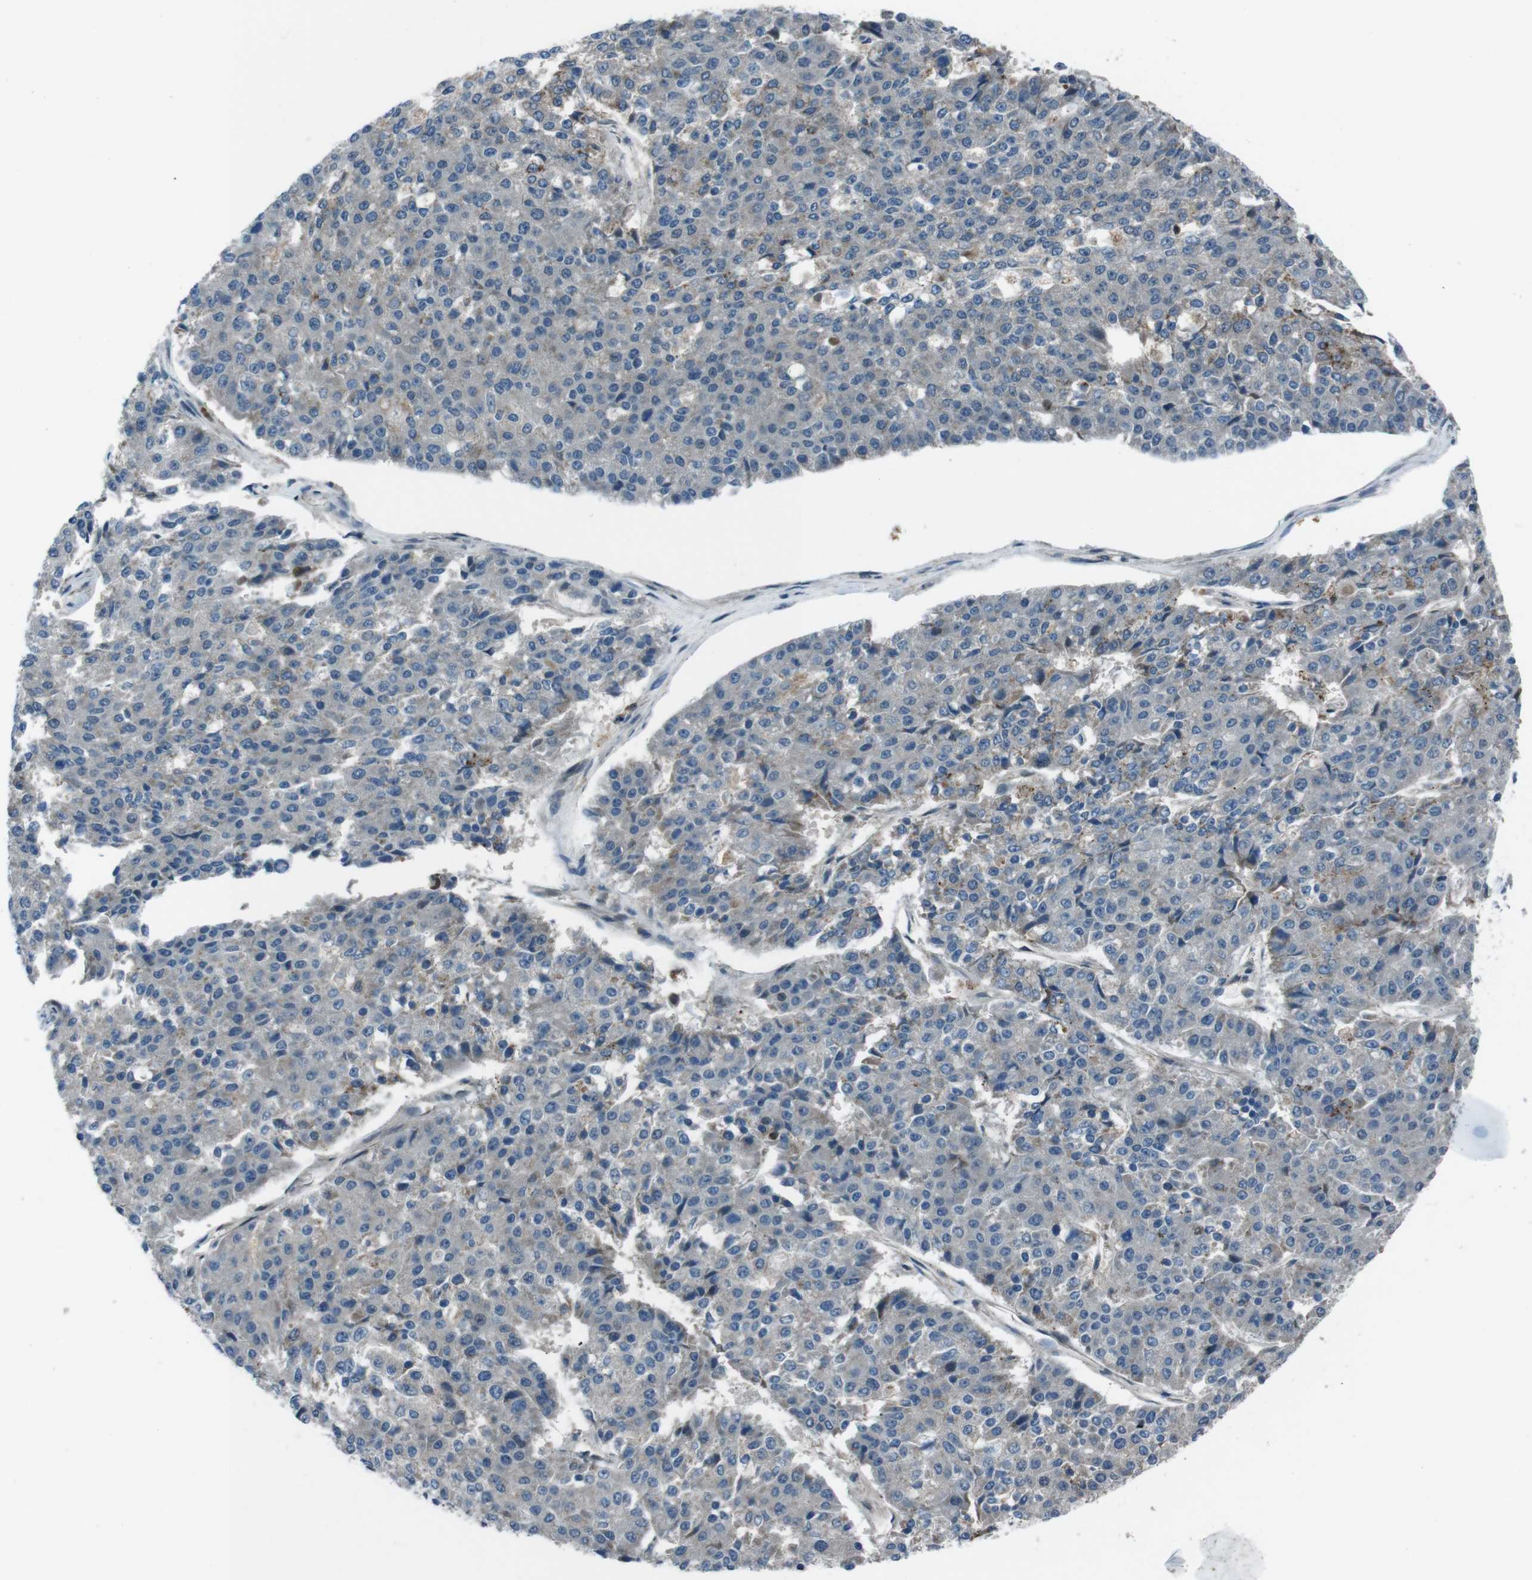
{"staining": {"intensity": "negative", "quantity": "none", "location": "none"}, "tissue": "pancreatic cancer", "cell_type": "Tumor cells", "image_type": "cancer", "snomed": [{"axis": "morphology", "description": "Adenocarcinoma, NOS"}, {"axis": "topography", "description": "Pancreas"}], "caption": "Tumor cells show no significant protein expression in pancreatic cancer (adenocarcinoma).", "gene": "SLC27A4", "patient": {"sex": "male", "age": 50}}